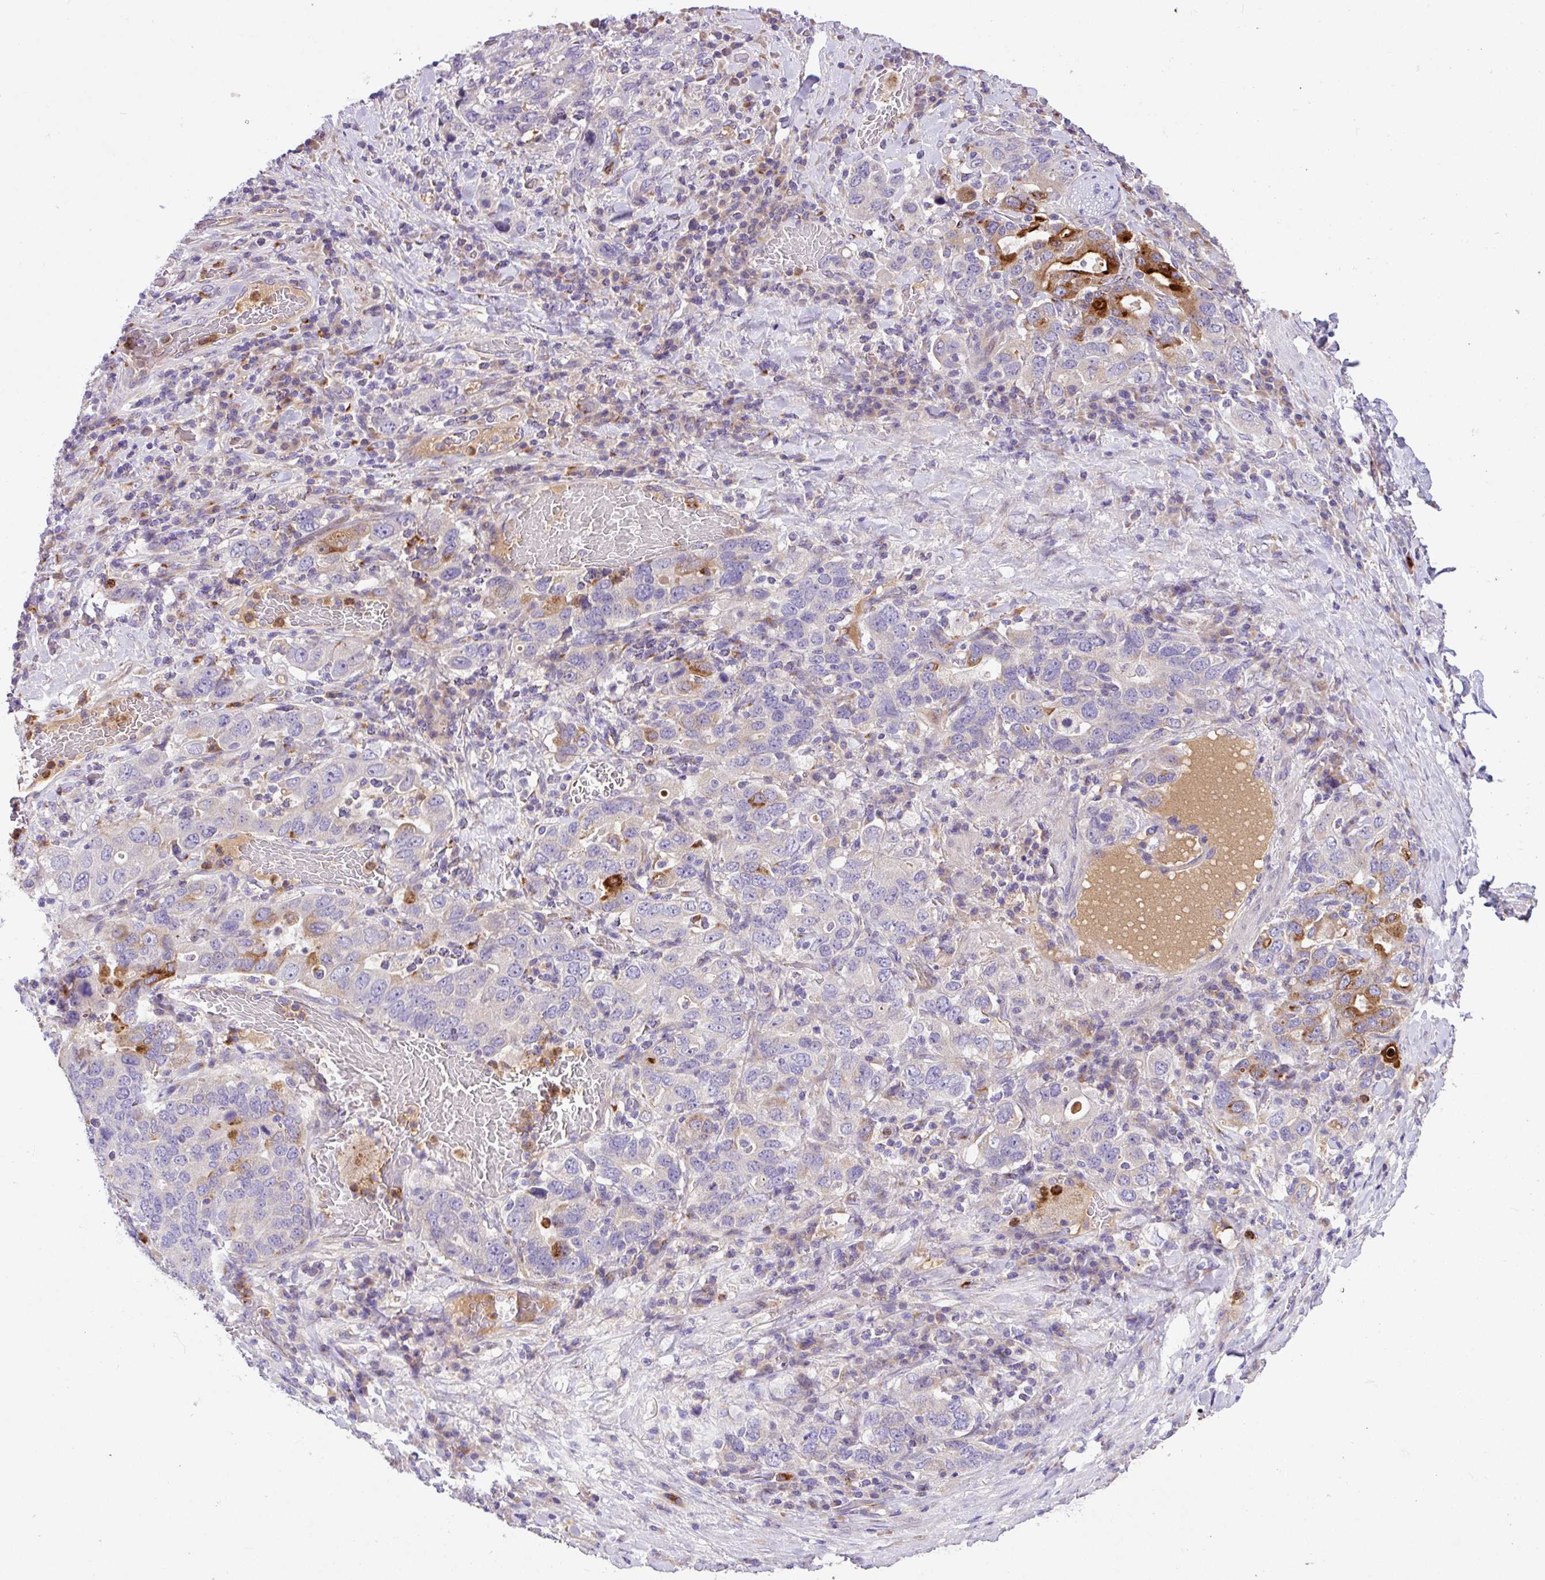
{"staining": {"intensity": "strong", "quantity": "<25%", "location": "cytoplasmic/membranous"}, "tissue": "stomach cancer", "cell_type": "Tumor cells", "image_type": "cancer", "snomed": [{"axis": "morphology", "description": "Adenocarcinoma, NOS"}, {"axis": "topography", "description": "Stomach, upper"}, {"axis": "topography", "description": "Stomach"}], "caption": "Adenocarcinoma (stomach) was stained to show a protein in brown. There is medium levels of strong cytoplasmic/membranous expression in approximately <25% of tumor cells.", "gene": "CRISP3", "patient": {"sex": "male", "age": 62}}